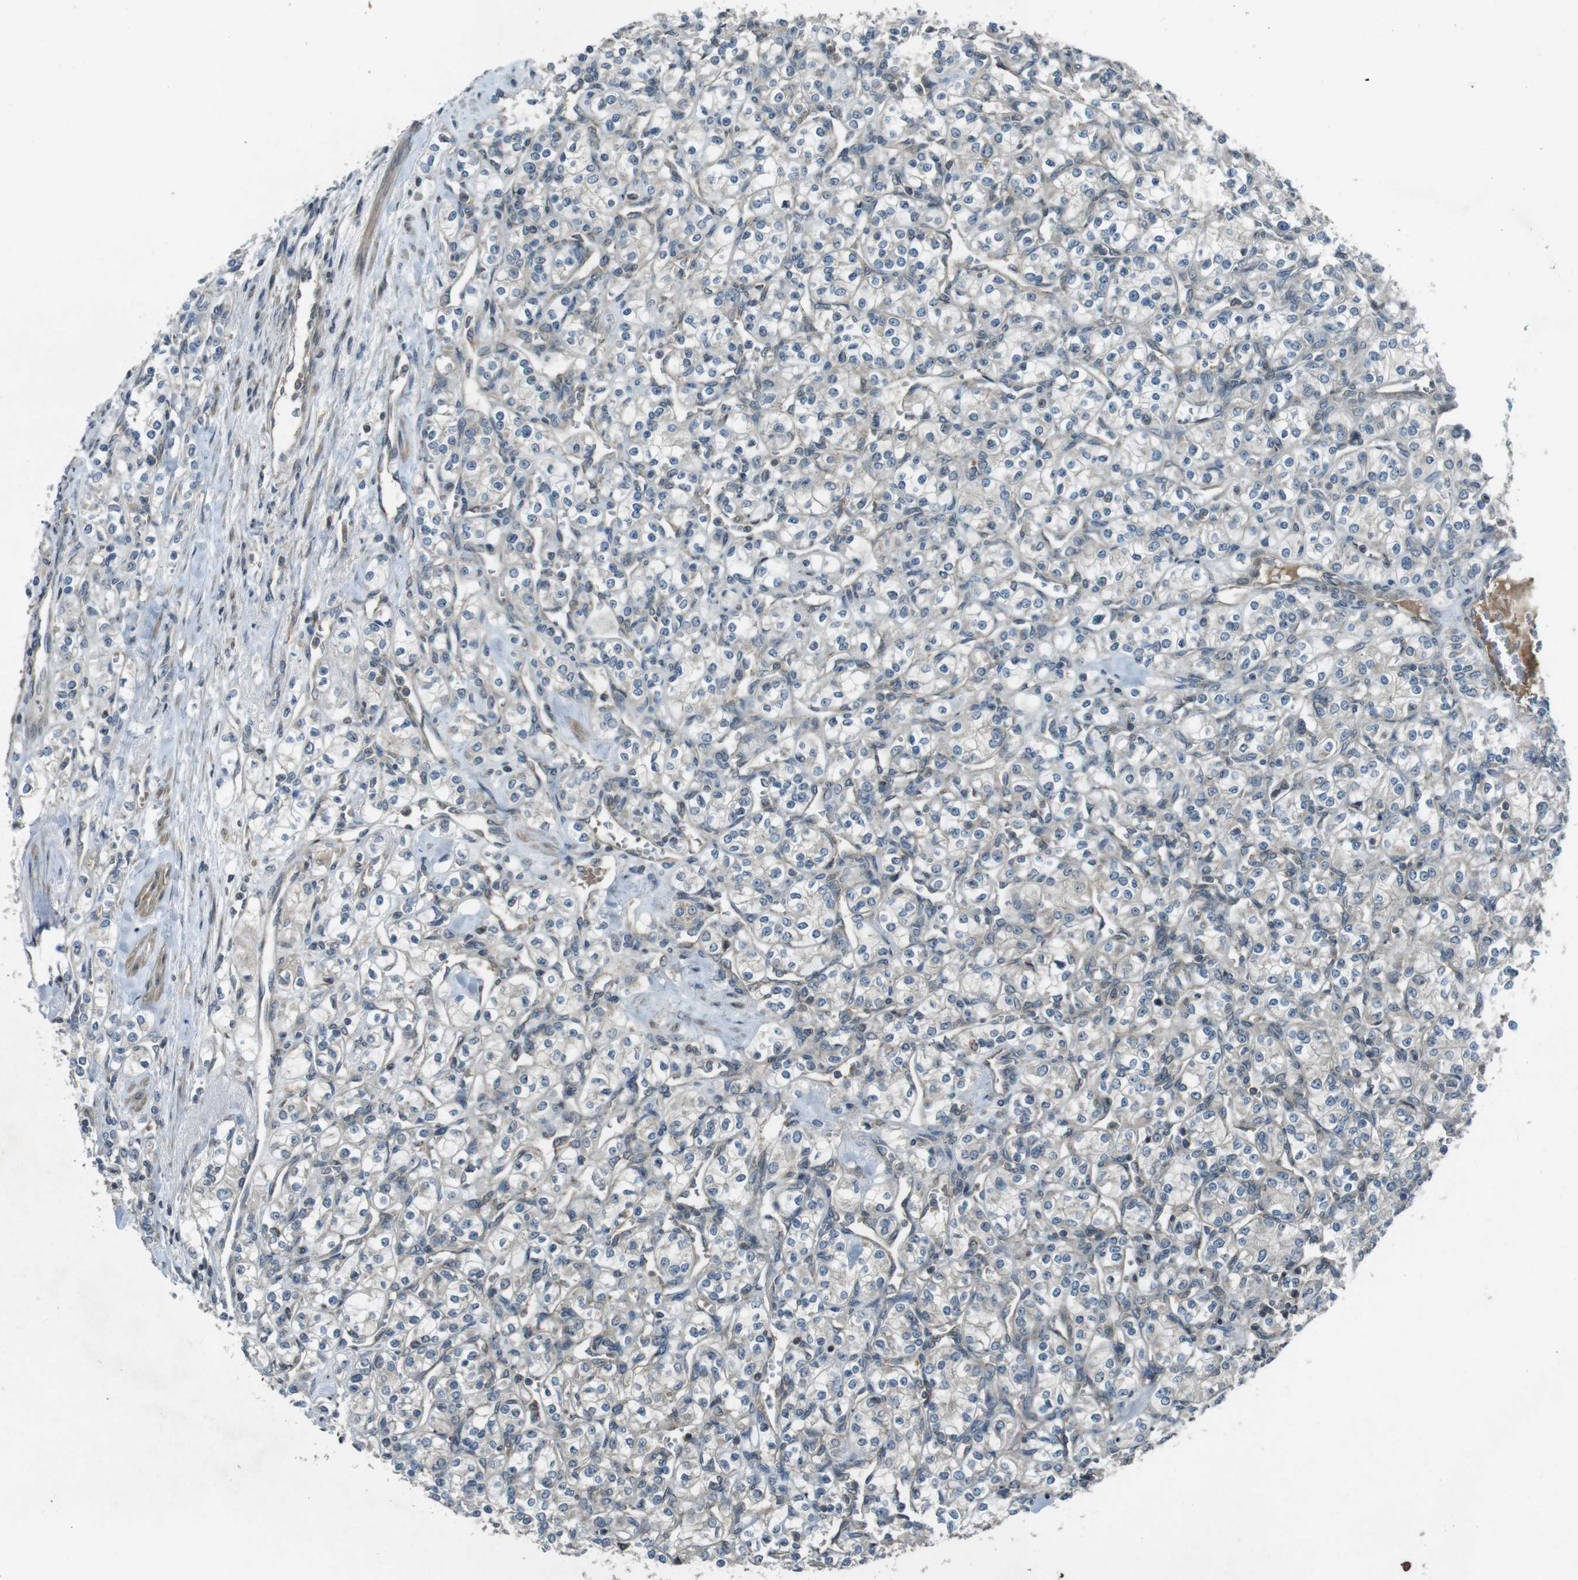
{"staining": {"intensity": "negative", "quantity": "none", "location": "none"}, "tissue": "renal cancer", "cell_type": "Tumor cells", "image_type": "cancer", "snomed": [{"axis": "morphology", "description": "Adenocarcinoma, NOS"}, {"axis": "topography", "description": "Kidney"}], "caption": "Immunohistochemistry photomicrograph of renal cancer stained for a protein (brown), which exhibits no positivity in tumor cells.", "gene": "ZYX", "patient": {"sex": "male", "age": 77}}